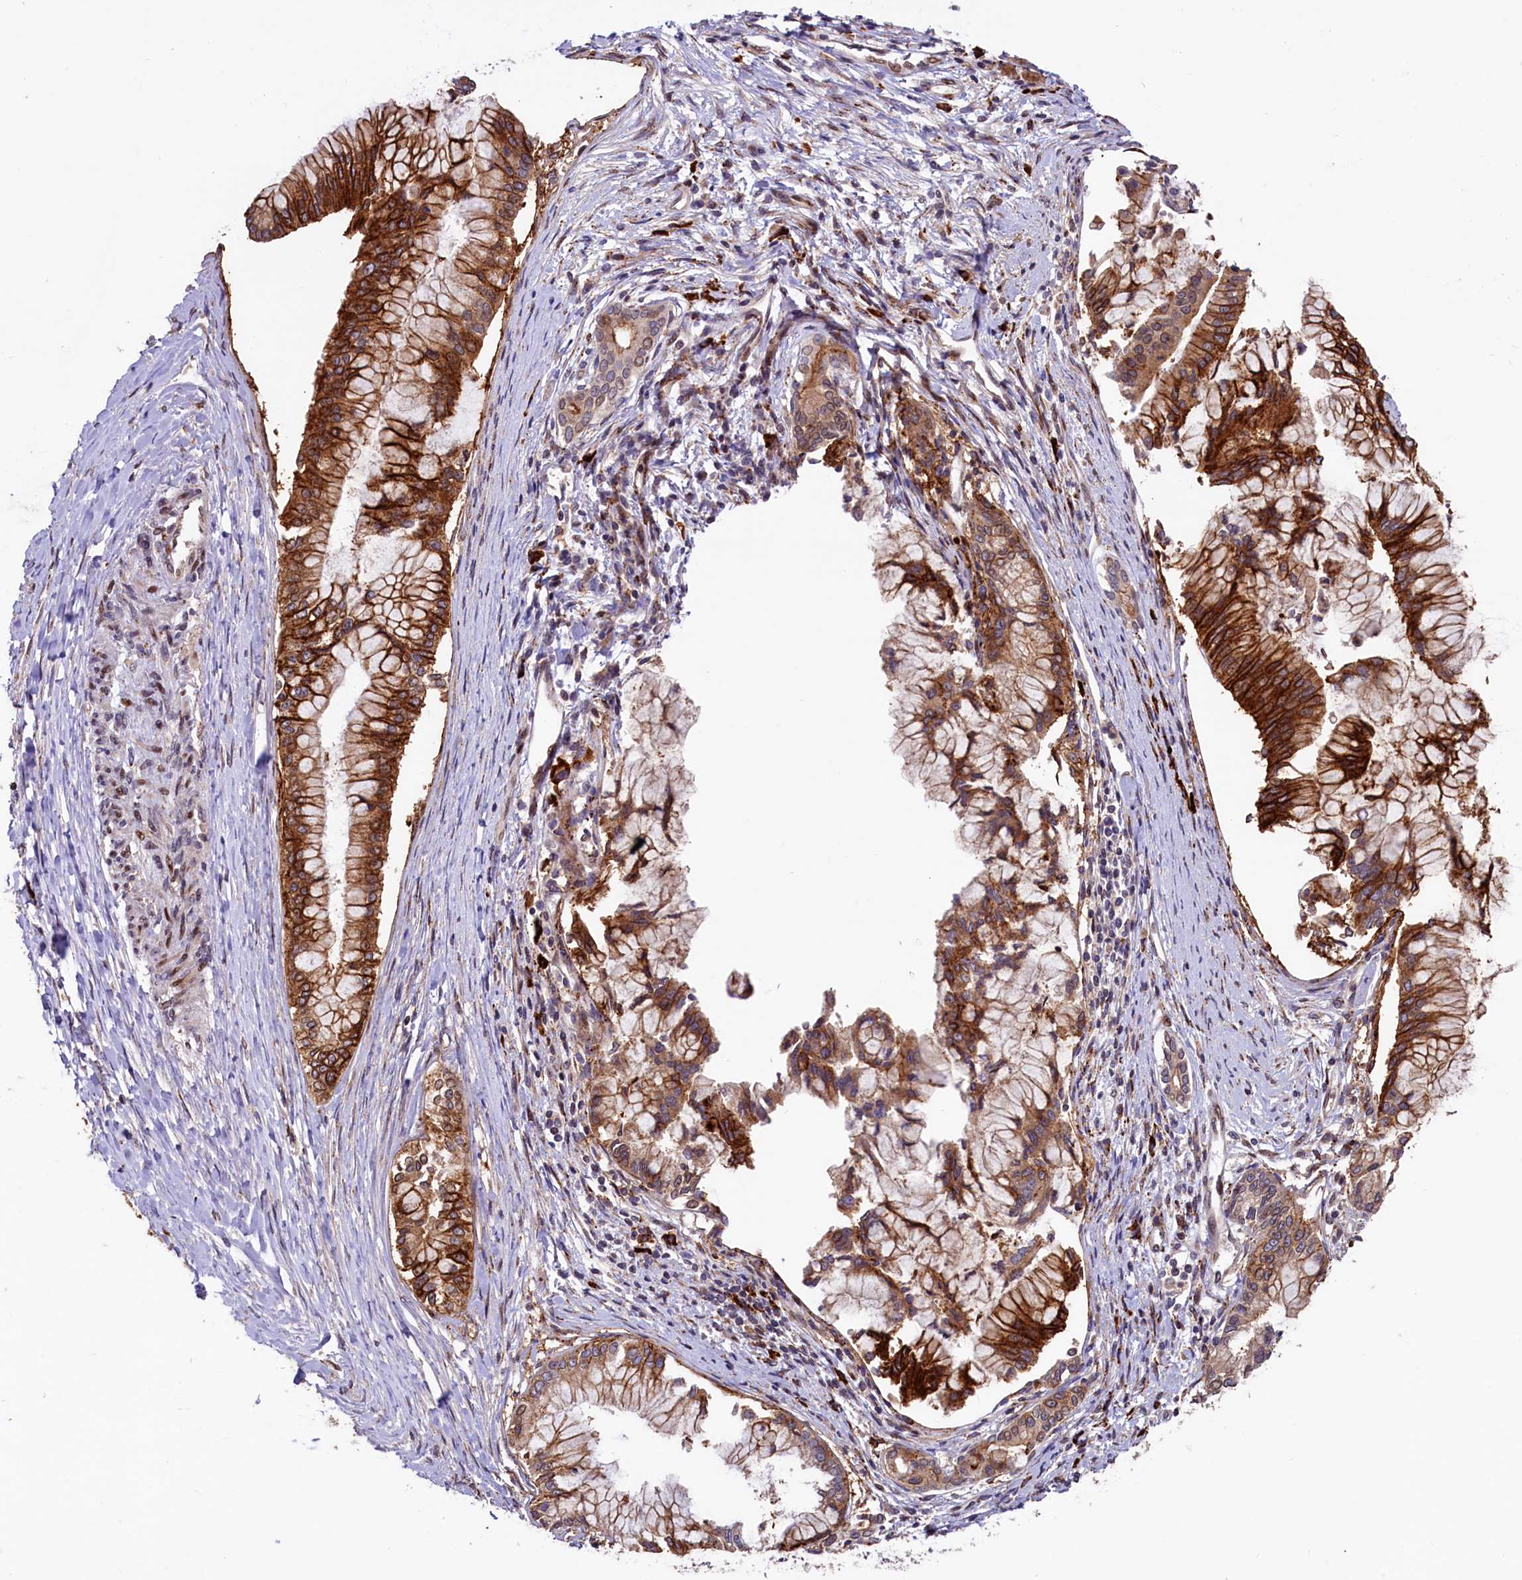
{"staining": {"intensity": "strong", "quantity": ">75%", "location": "cytoplasmic/membranous"}, "tissue": "pancreatic cancer", "cell_type": "Tumor cells", "image_type": "cancer", "snomed": [{"axis": "morphology", "description": "Adenocarcinoma, NOS"}, {"axis": "topography", "description": "Pancreas"}], "caption": "The photomicrograph demonstrates staining of pancreatic cancer, revealing strong cytoplasmic/membranous protein expression (brown color) within tumor cells.", "gene": "C5orf15", "patient": {"sex": "male", "age": 46}}